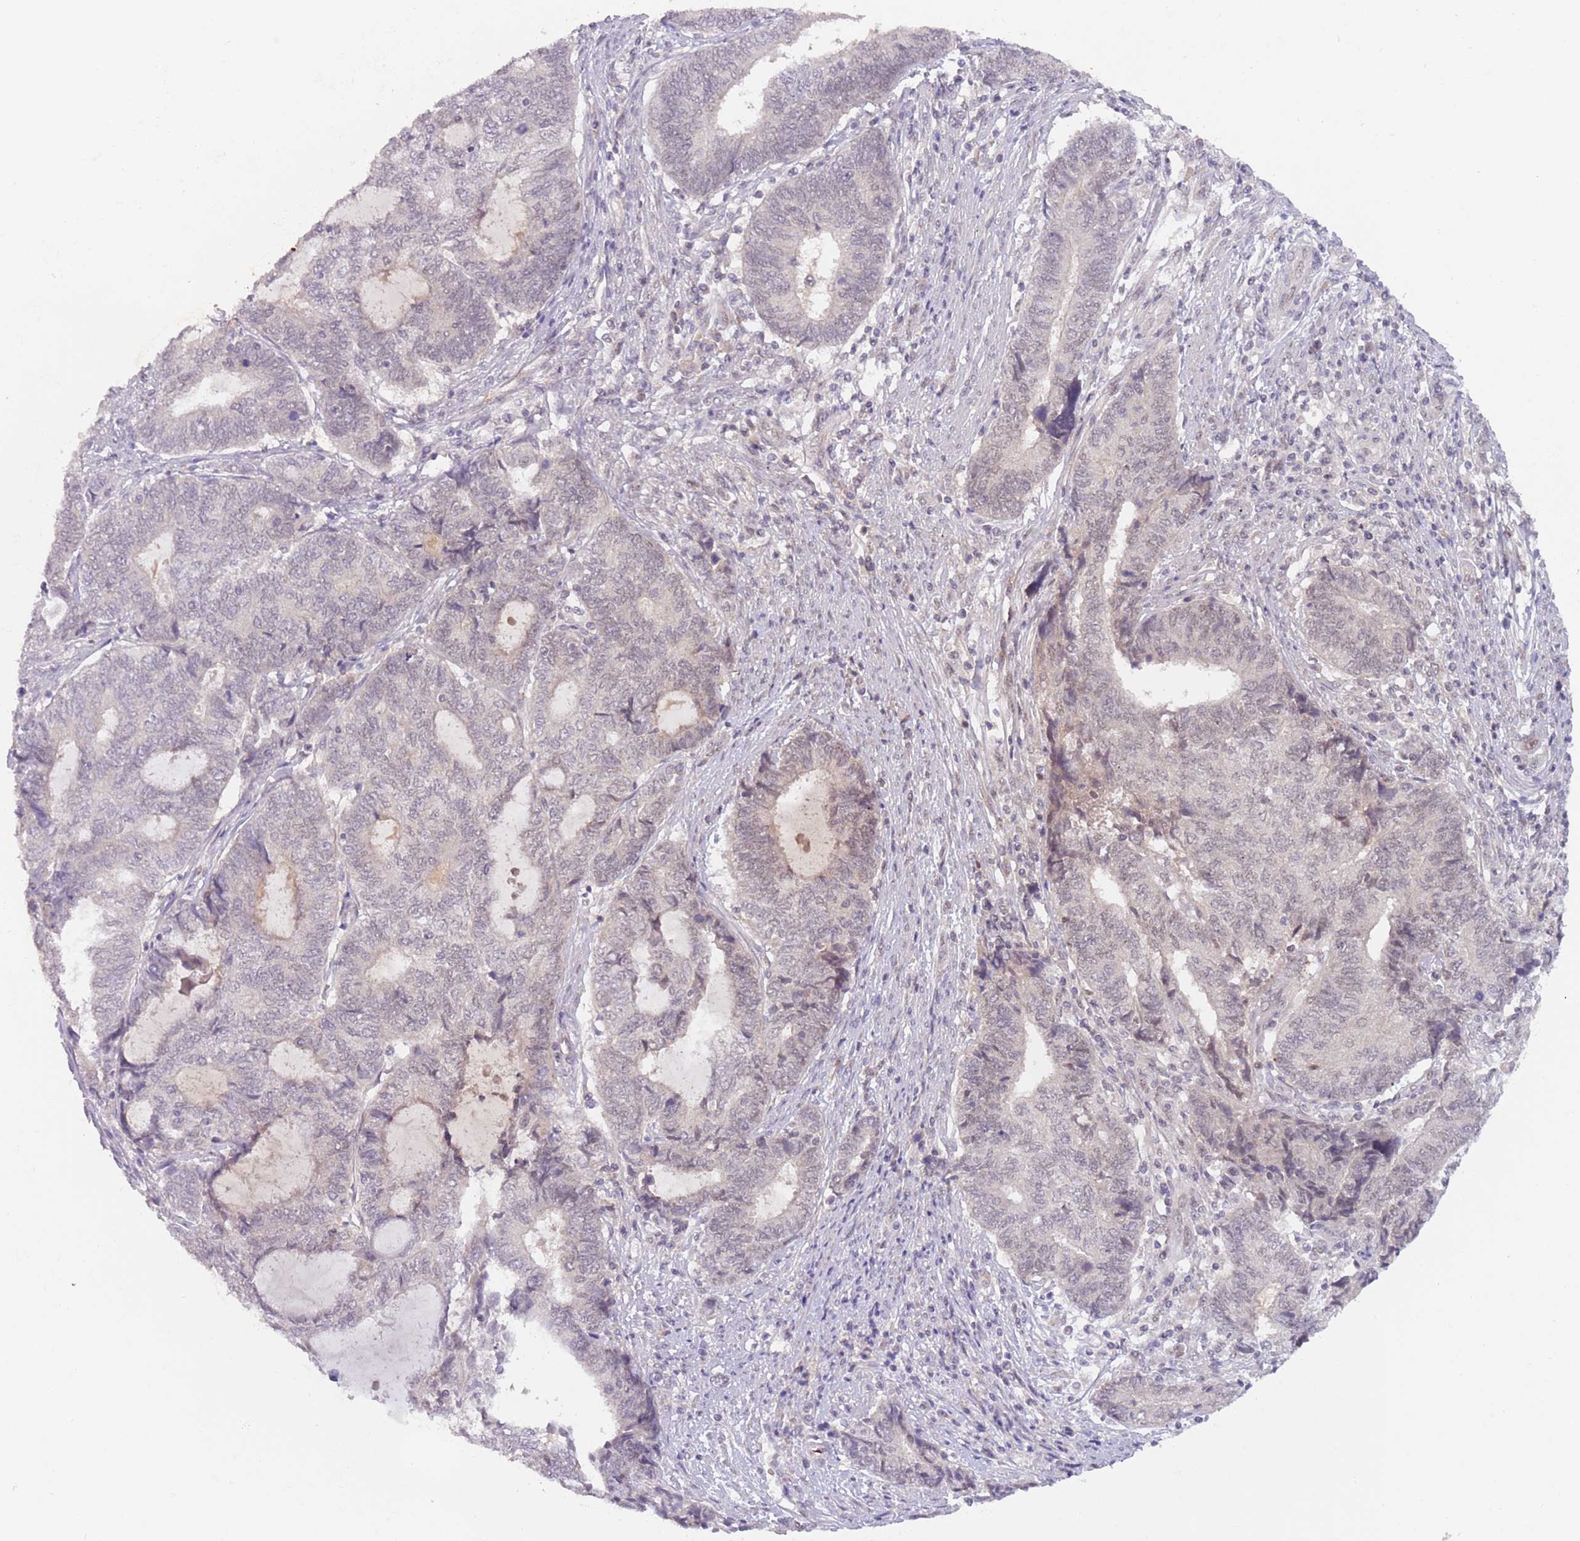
{"staining": {"intensity": "weak", "quantity": "<25%", "location": "nuclear"}, "tissue": "endometrial cancer", "cell_type": "Tumor cells", "image_type": "cancer", "snomed": [{"axis": "morphology", "description": "Adenocarcinoma, NOS"}, {"axis": "topography", "description": "Uterus"}, {"axis": "topography", "description": "Endometrium"}], "caption": "Immunohistochemistry (IHC) of human endometrial cancer displays no expression in tumor cells. The staining was performed using DAB to visualize the protein expression in brown, while the nuclei were stained in blue with hematoxylin (Magnification: 20x).", "gene": "RFXANK", "patient": {"sex": "female", "age": 70}}